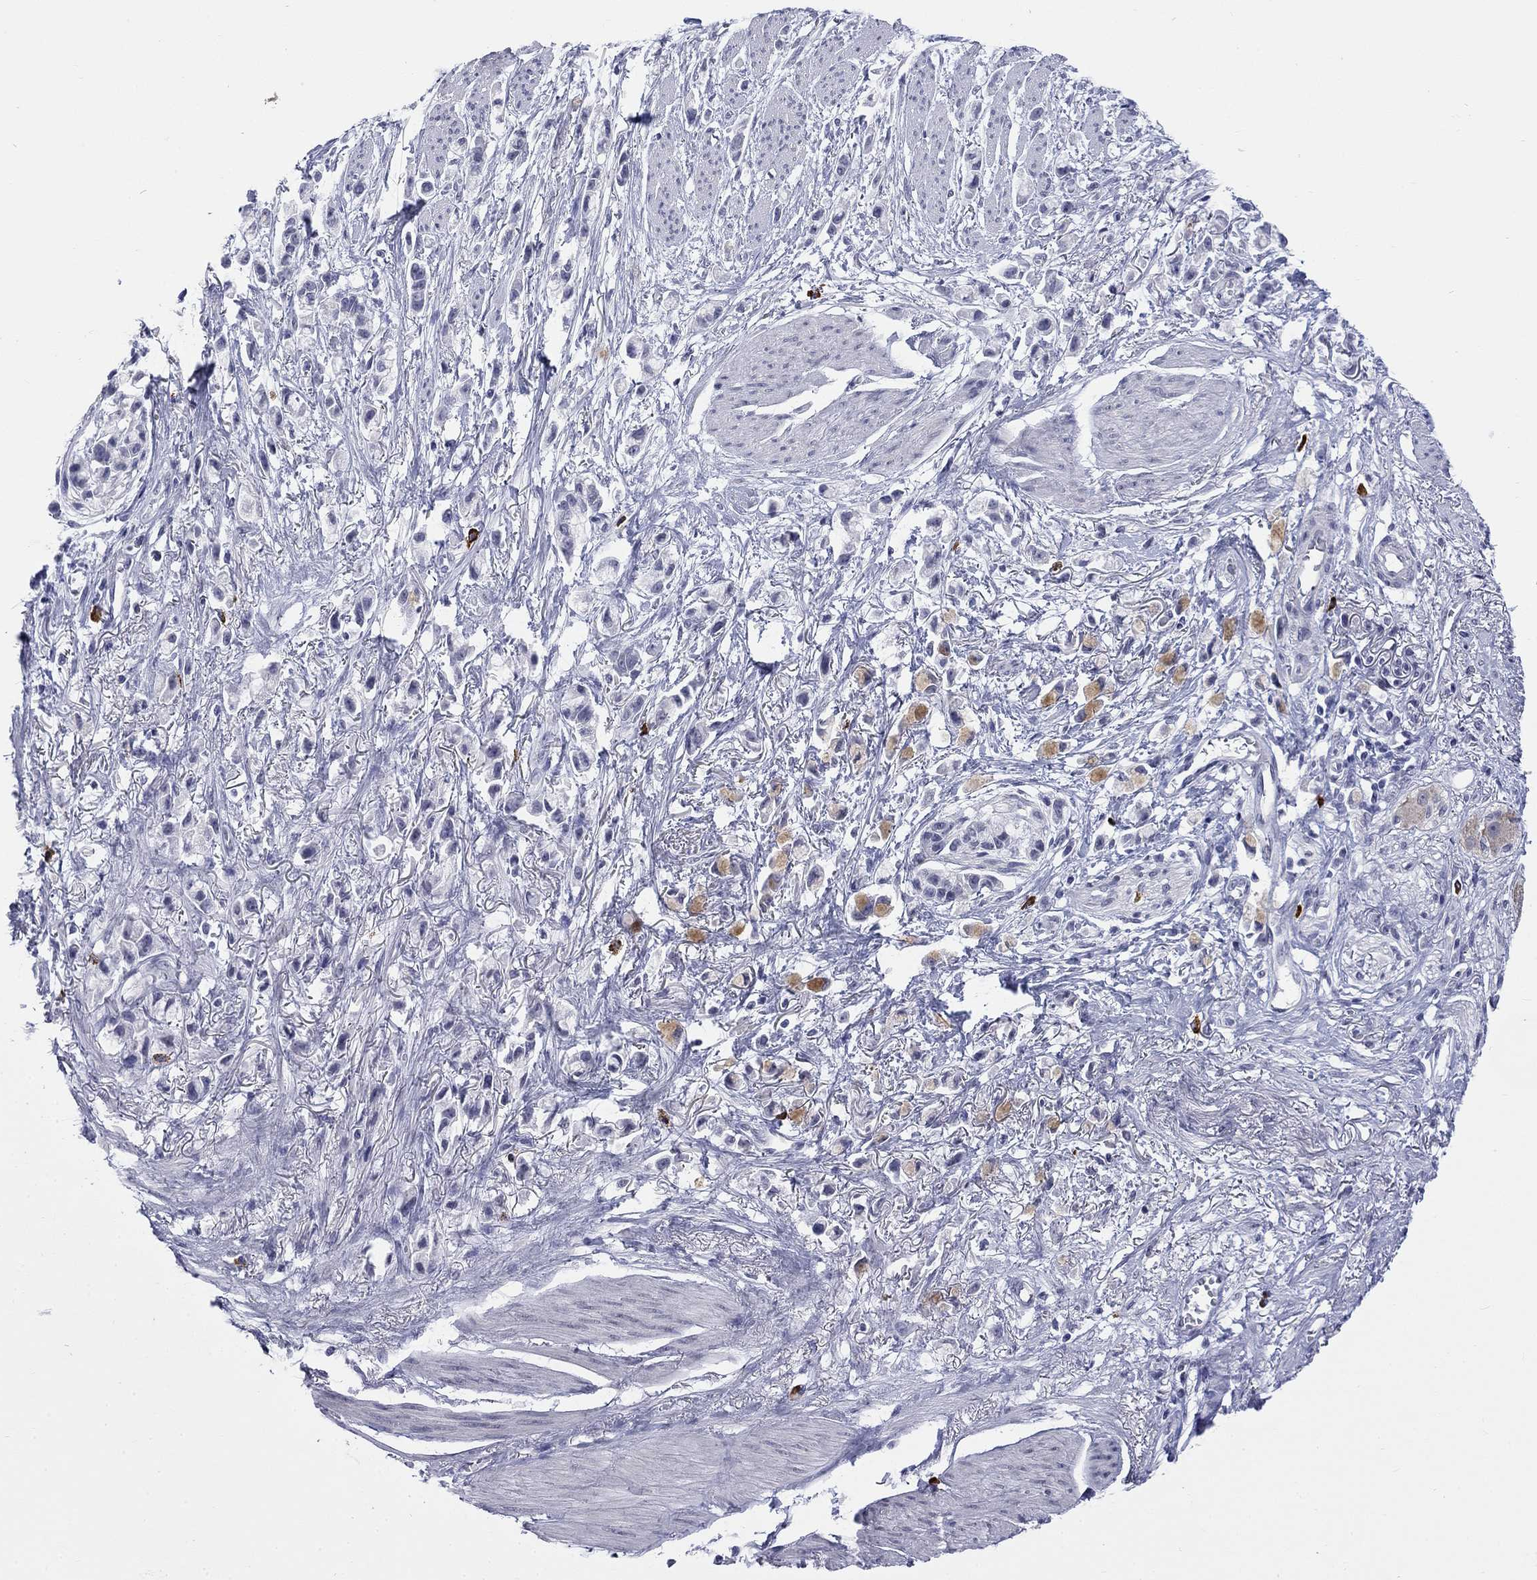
{"staining": {"intensity": "moderate", "quantity": "<25%", "location": "cytoplasmic/membranous"}, "tissue": "stomach cancer", "cell_type": "Tumor cells", "image_type": "cancer", "snomed": [{"axis": "morphology", "description": "Adenocarcinoma, NOS"}, {"axis": "topography", "description": "Stomach"}], "caption": "Approximately <25% of tumor cells in human stomach cancer (adenocarcinoma) exhibit moderate cytoplasmic/membranous protein positivity as visualized by brown immunohistochemical staining.", "gene": "ECEL1", "patient": {"sex": "female", "age": 81}}